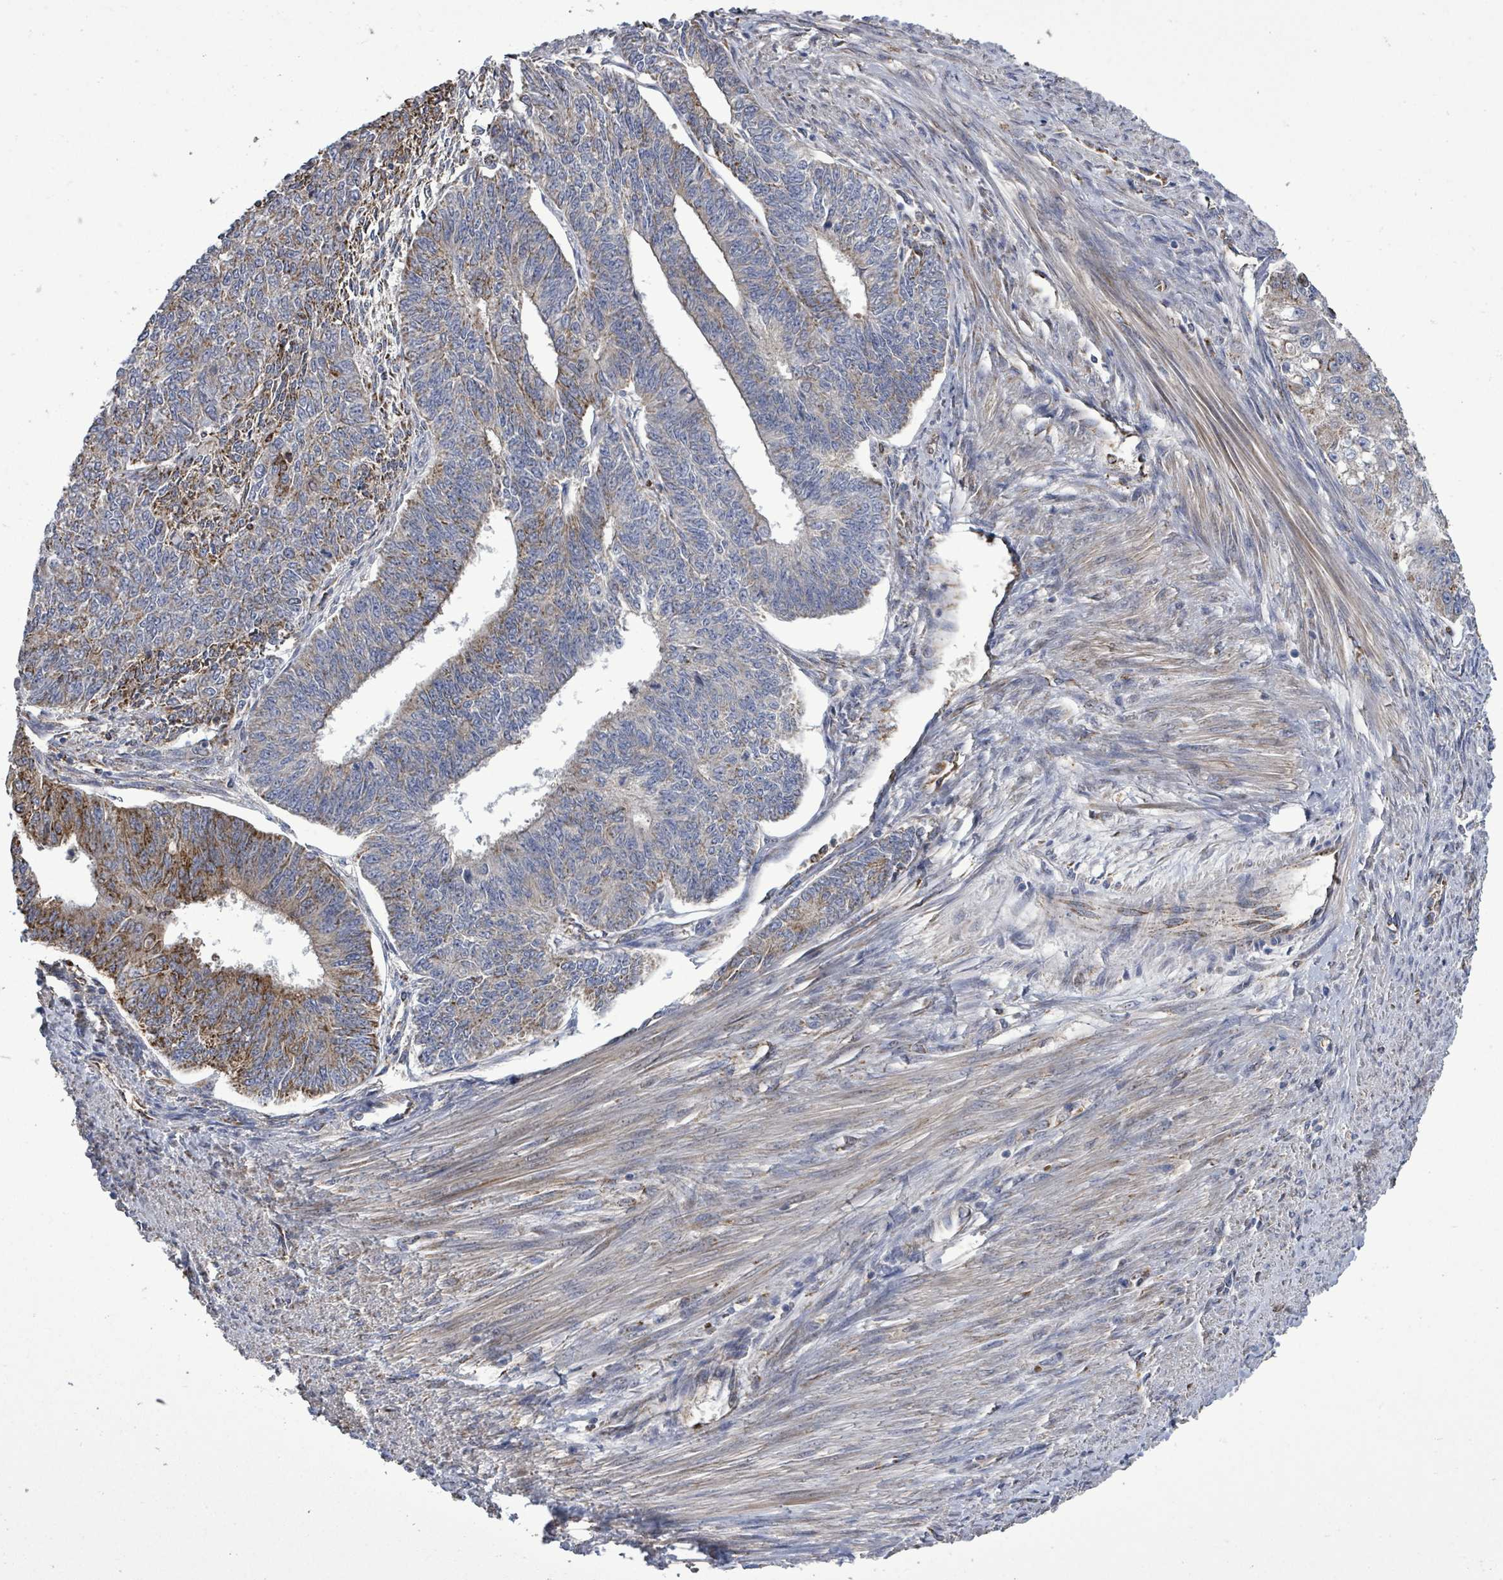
{"staining": {"intensity": "strong", "quantity": "25%-75%", "location": "cytoplasmic/membranous"}, "tissue": "endometrial cancer", "cell_type": "Tumor cells", "image_type": "cancer", "snomed": [{"axis": "morphology", "description": "Adenocarcinoma, NOS"}, {"axis": "topography", "description": "Endometrium"}], "caption": "High-magnification brightfield microscopy of endometrial adenocarcinoma stained with DAB (brown) and counterstained with hematoxylin (blue). tumor cells exhibit strong cytoplasmic/membranous positivity is seen in about25%-75% of cells.", "gene": "MTMR12", "patient": {"sex": "female", "age": 32}}